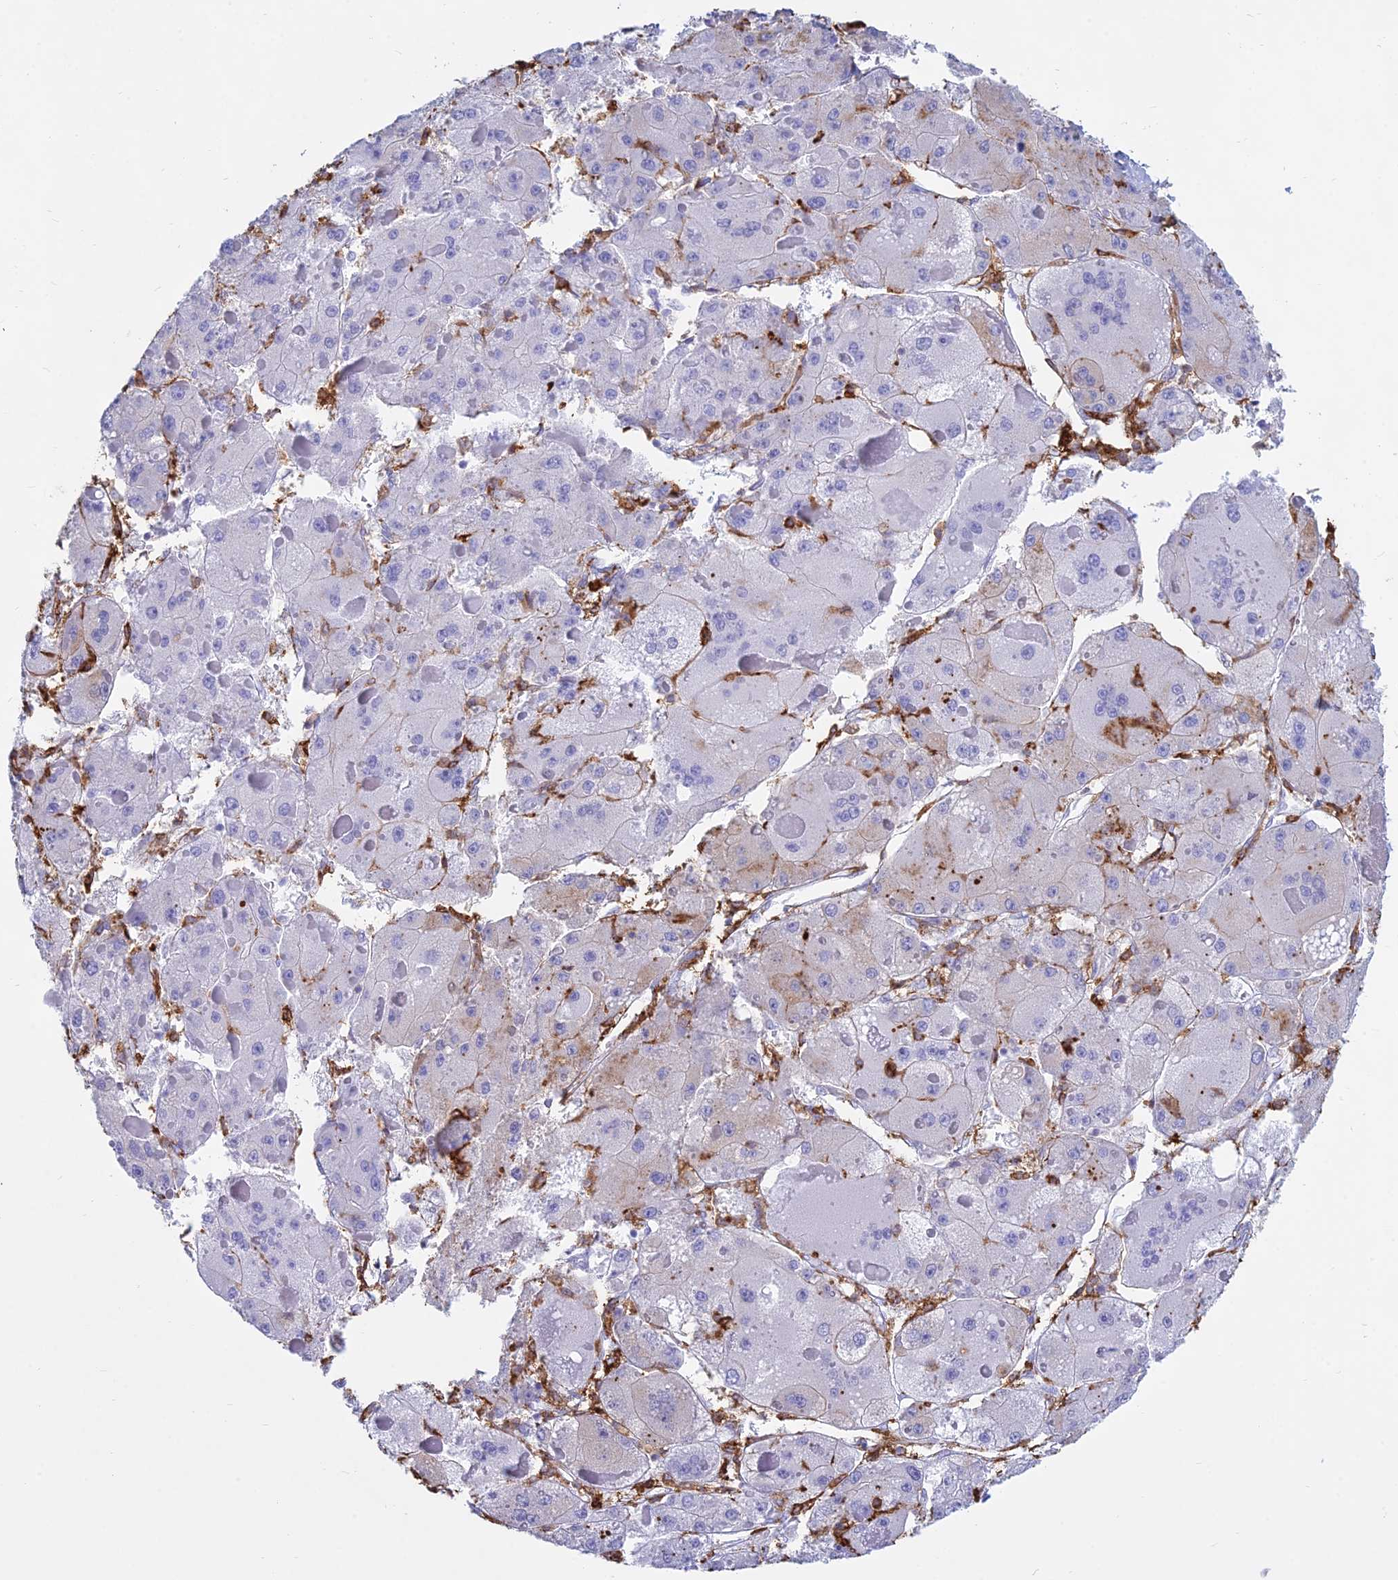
{"staining": {"intensity": "negative", "quantity": "none", "location": "none"}, "tissue": "liver cancer", "cell_type": "Tumor cells", "image_type": "cancer", "snomed": [{"axis": "morphology", "description": "Carcinoma, Hepatocellular, NOS"}, {"axis": "topography", "description": "Liver"}], "caption": "Photomicrograph shows no protein positivity in tumor cells of hepatocellular carcinoma (liver) tissue.", "gene": "HLA-DRB1", "patient": {"sex": "female", "age": 73}}